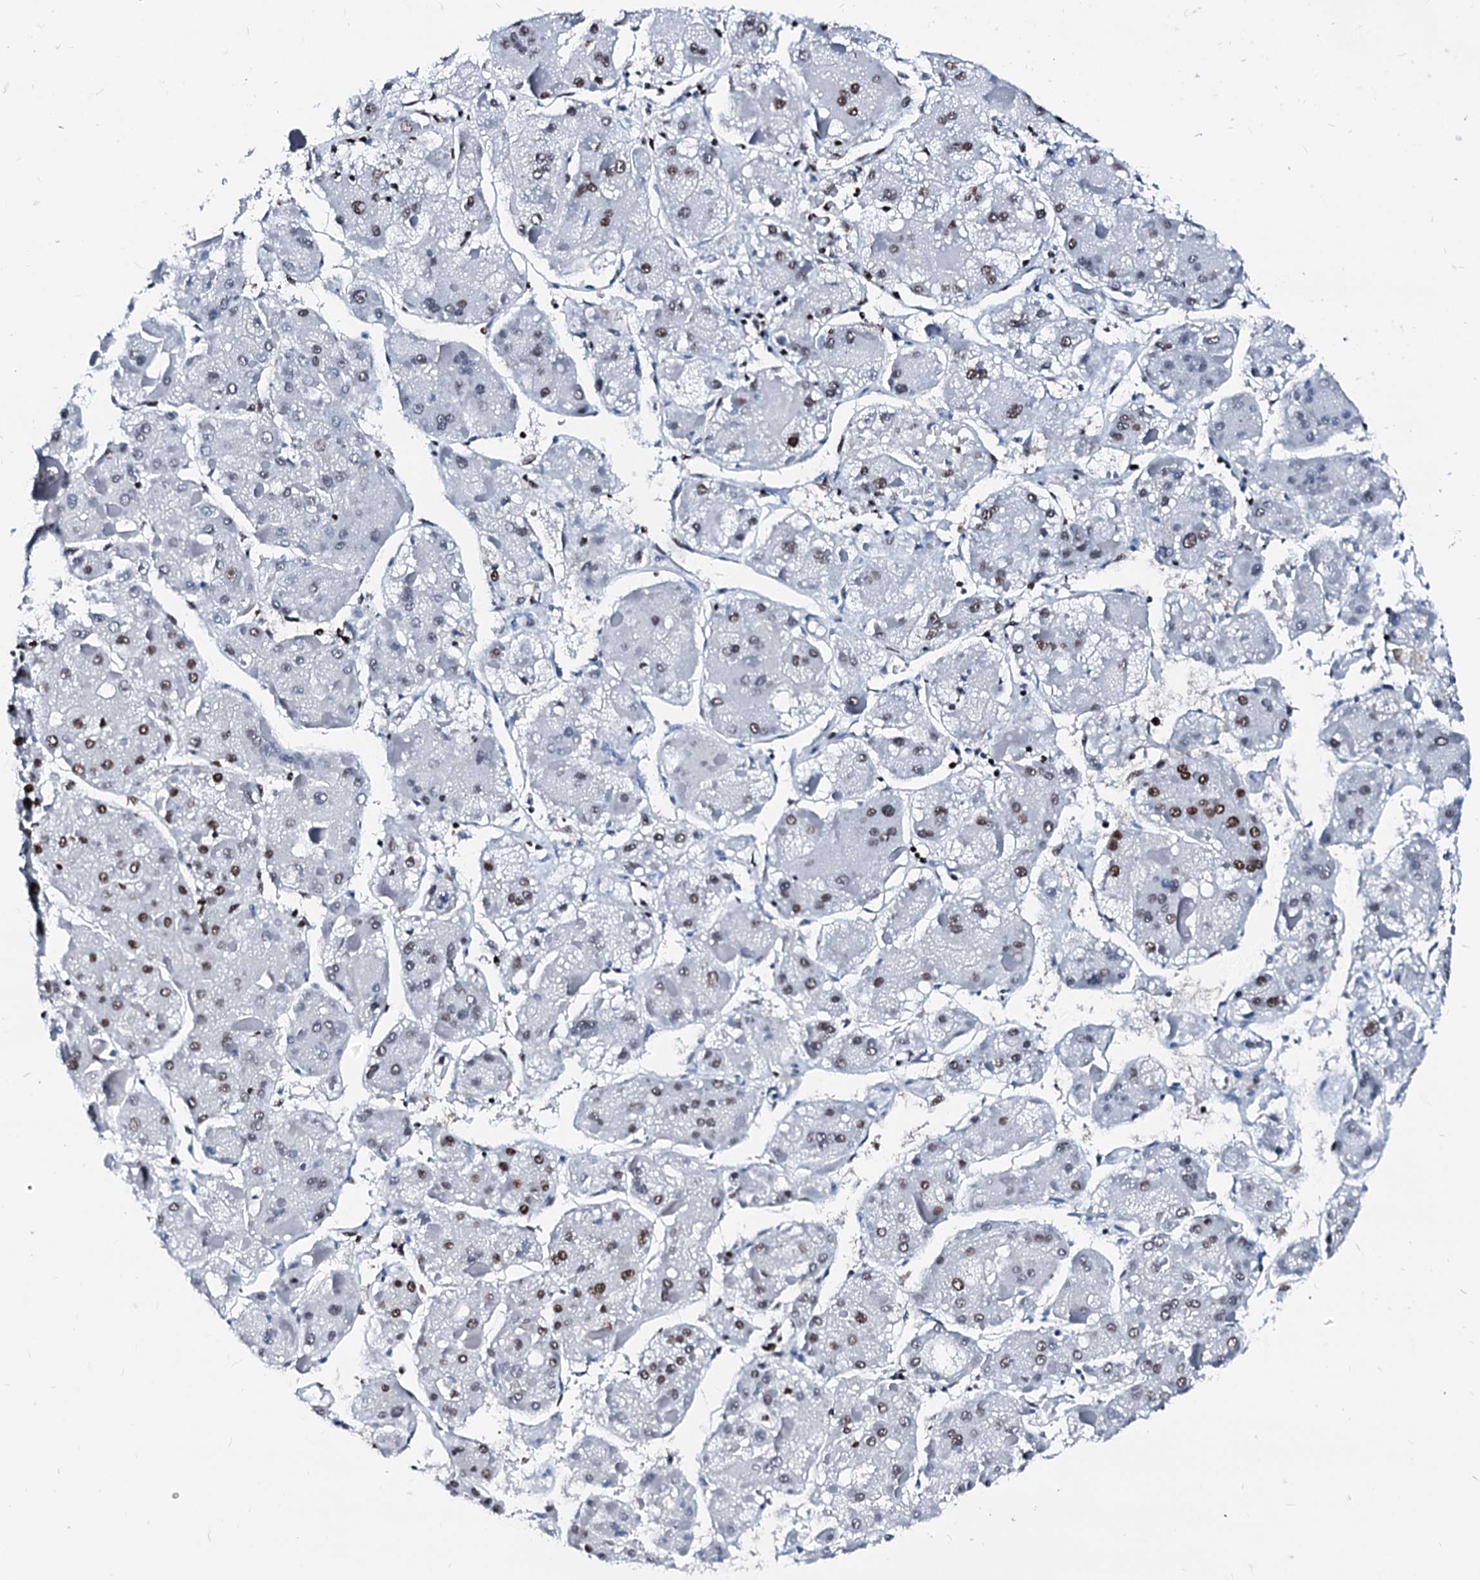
{"staining": {"intensity": "moderate", "quantity": "<25%", "location": "nuclear"}, "tissue": "liver cancer", "cell_type": "Tumor cells", "image_type": "cancer", "snomed": [{"axis": "morphology", "description": "Carcinoma, Hepatocellular, NOS"}, {"axis": "topography", "description": "Liver"}], "caption": "An immunohistochemistry (IHC) histopathology image of tumor tissue is shown. Protein staining in brown shows moderate nuclear positivity in liver cancer (hepatocellular carcinoma) within tumor cells.", "gene": "RALY", "patient": {"sex": "female", "age": 73}}